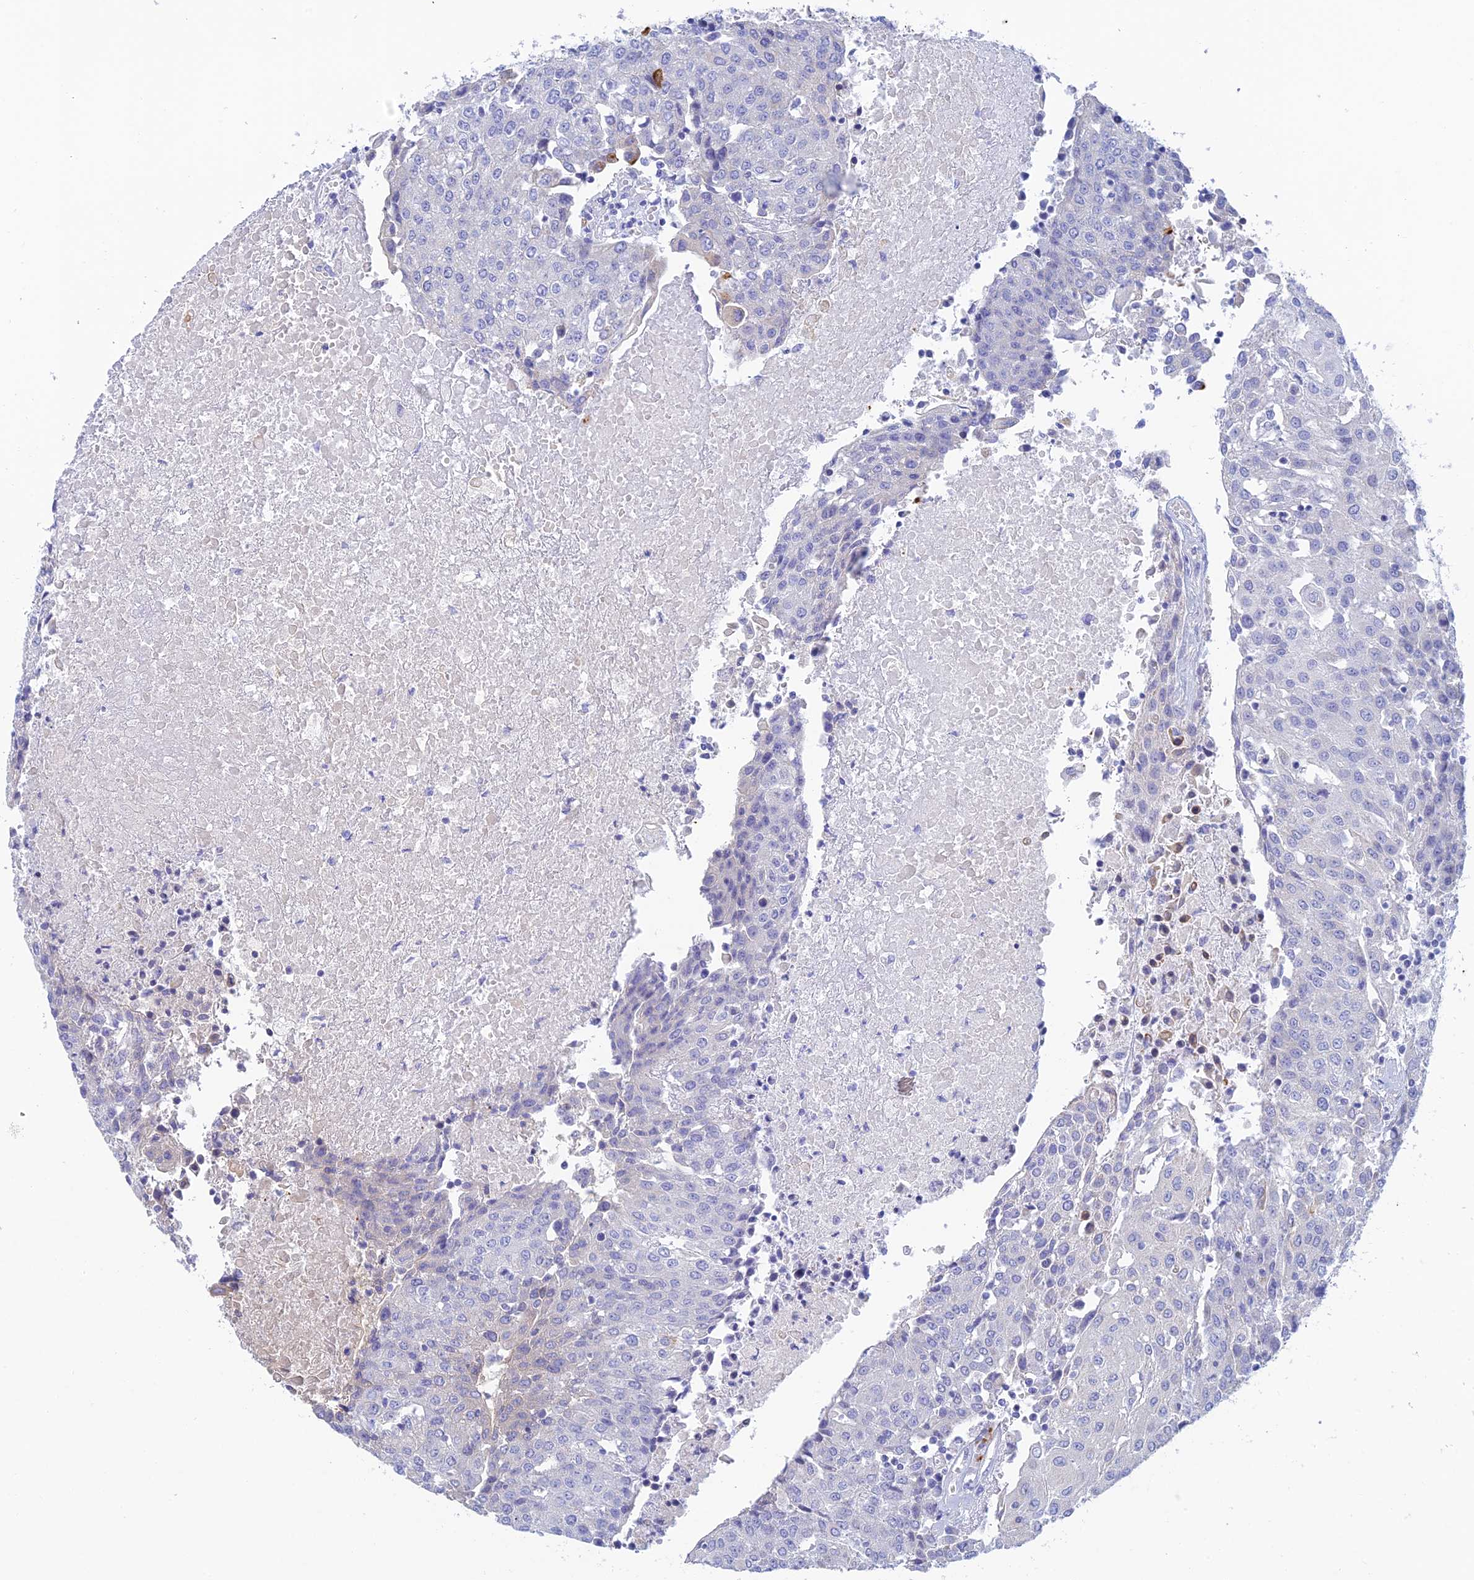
{"staining": {"intensity": "negative", "quantity": "none", "location": "none"}, "tissue": "urothelial cancer", "cell_type": "Tumor cells", "image_type": "cancer", "snomed": [{"axis": "morphology", "description": "Urothelial carcinoma, High grade"}, {"axis": "topography", "description": "Urinary bladder"}], "caption": "Urothelial cancer stained for a protein using IHC exhibits no positivity tumor cells.", "gene": "CEP152", "patient": {"sex": "female", "age": 85}}